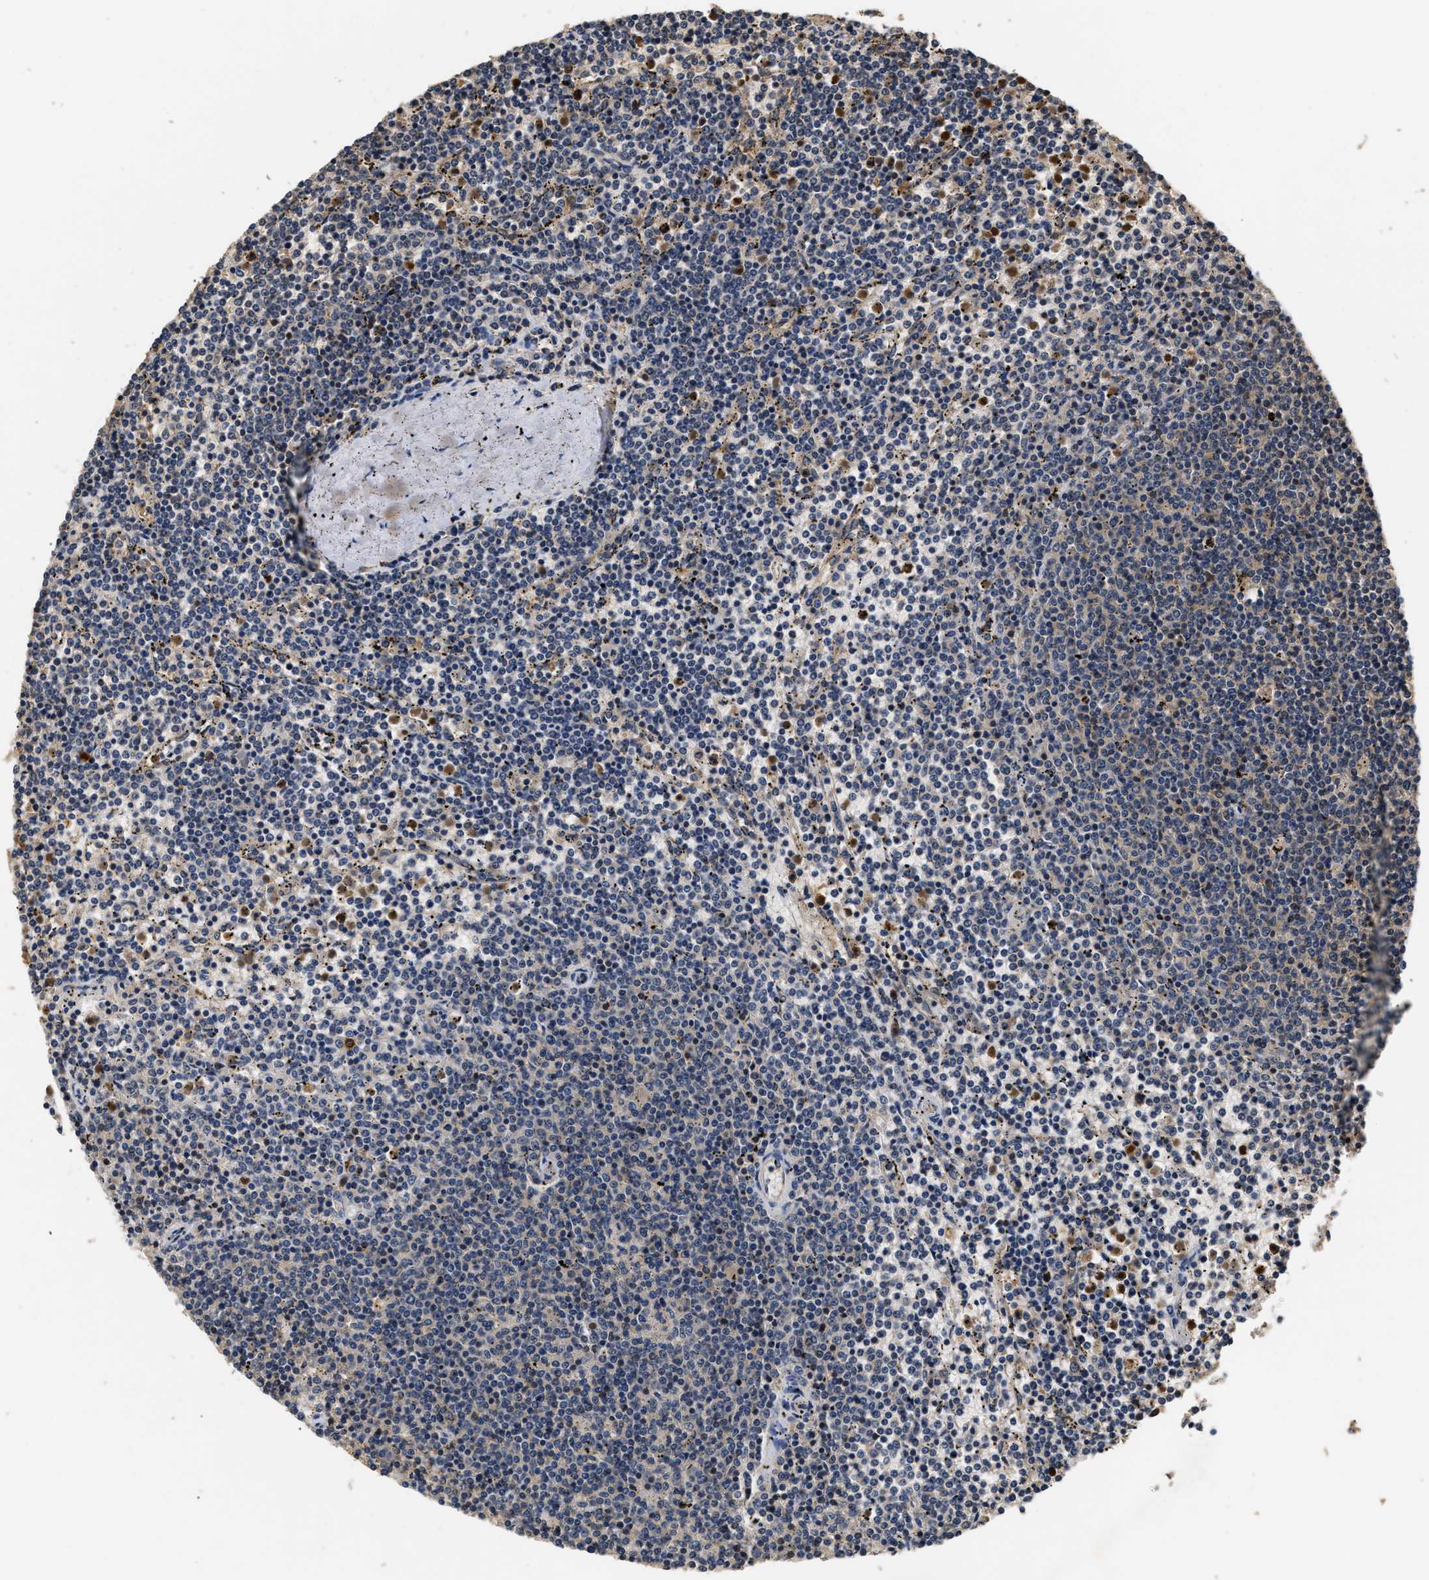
{"staining": {"intensity": "negative", "quantity": "none", "location": "none"}, "tissue": "lymphoma", "cell_type": "Tumor cells", "image_type": "cancer", "snomed": [{"axis": "morphology", "description": "Malignant lymphoma, non-Hodgkin's type, Low grade"}, {"axis": "topography", "description": "Spleen"}], "caption": "Low-grade malignant lymphoma, non-Hodgkin's type was stained to show a protein in brown. There is no significant staining in tumor cells.", "gene": "GPI", "patient": {"sex": "female", "age": 50}}